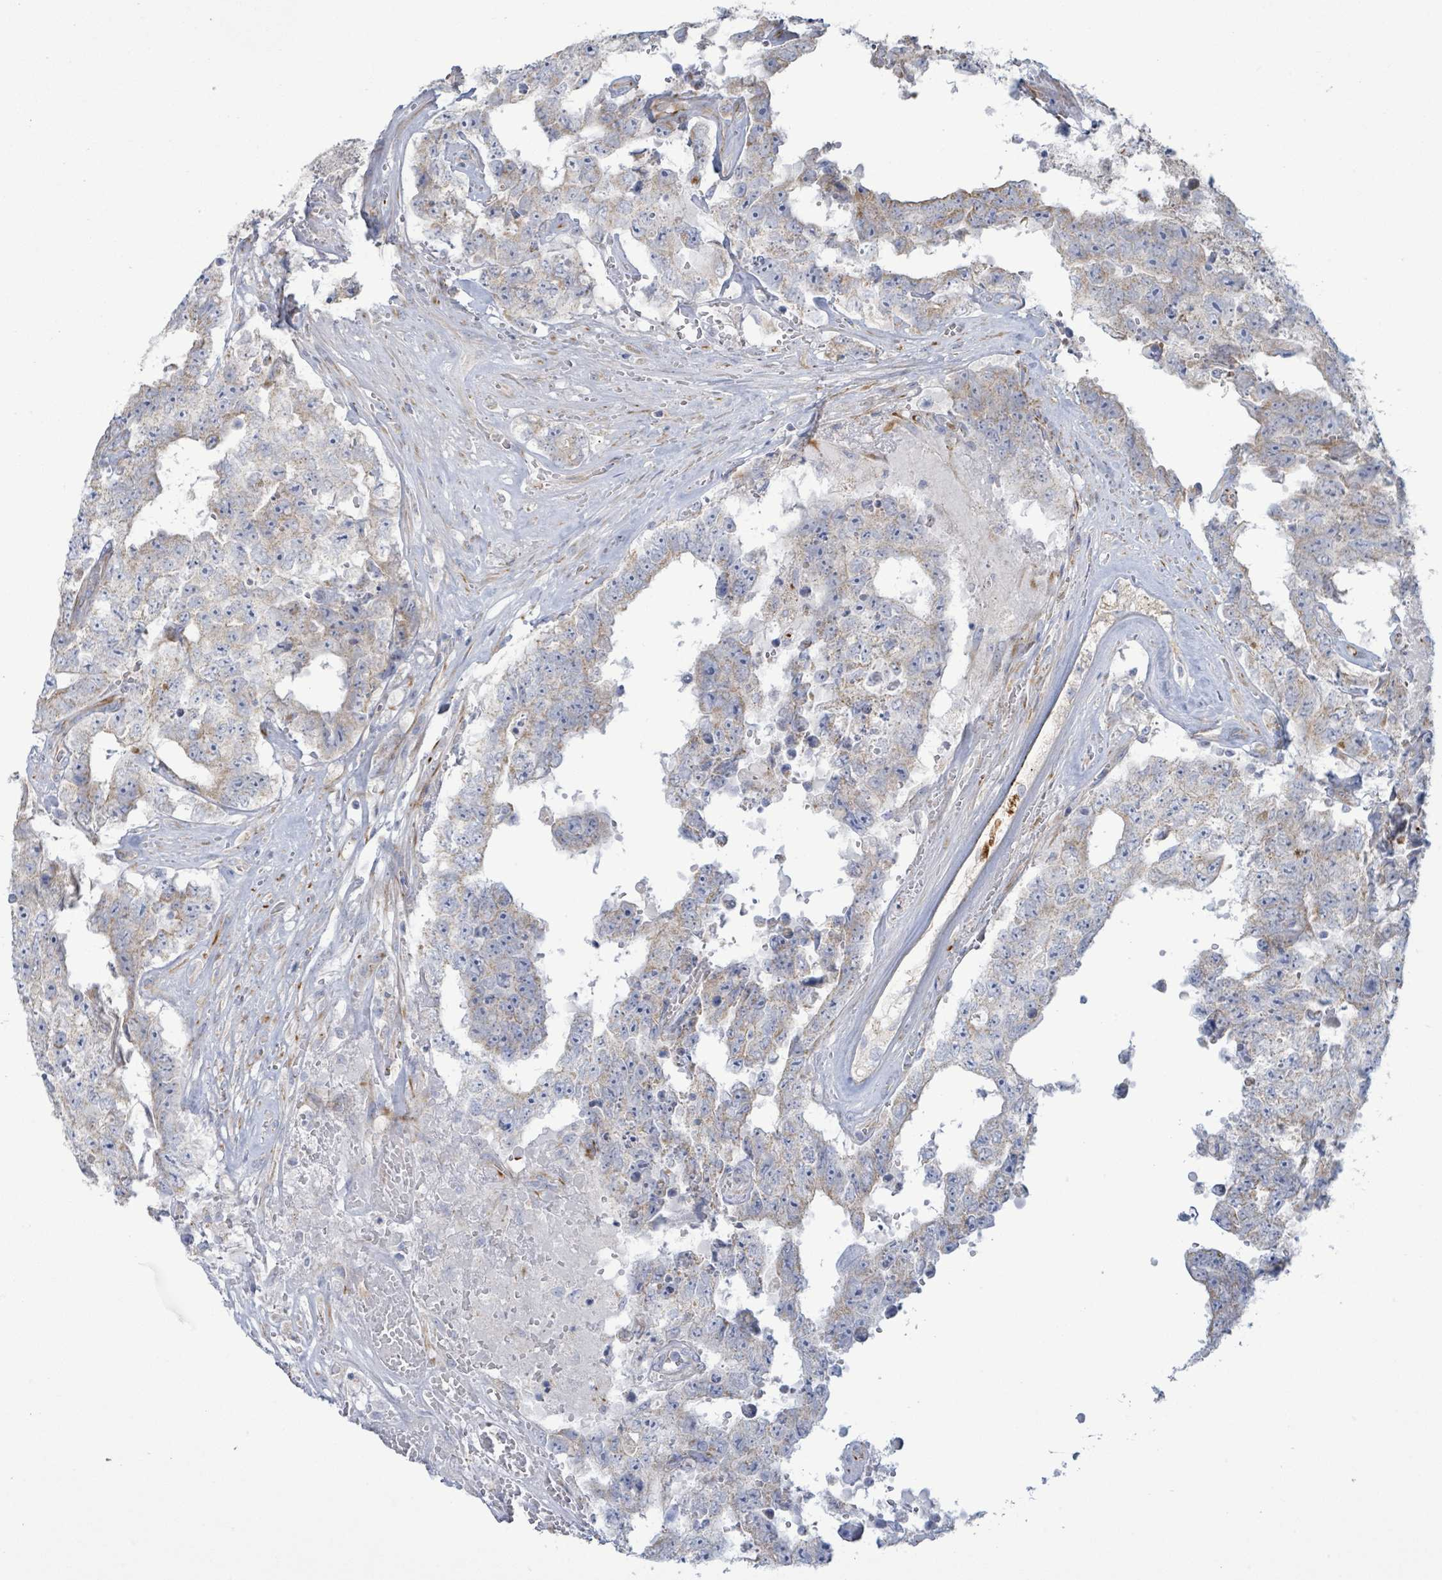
{"staining": {"intensity": "weak", "quantity": "<25%", "location": "cytoplasmic/membranous"}, "tissue": "testis cancer", "cell_type": "Tumor cells", "image_type": "cancer", "snomed": [{"axis": "morphology", "description": "Normal tissue, NOS"}, {"axis": "morphology", "description": "Carcinoma, Embryonal, NOS"}, {"axis": "topography", "description": "Testis"}, {"axis": "topography", "description": "Epididymis"}], "caption": "High power microscopy photomicrograph of an immunohistochemistry image of embryonal carcinoma (testis), revealing no significant staining in tumor cells.", "gene": "ALG12", "patient": {"sex": "male", "age": 25}}